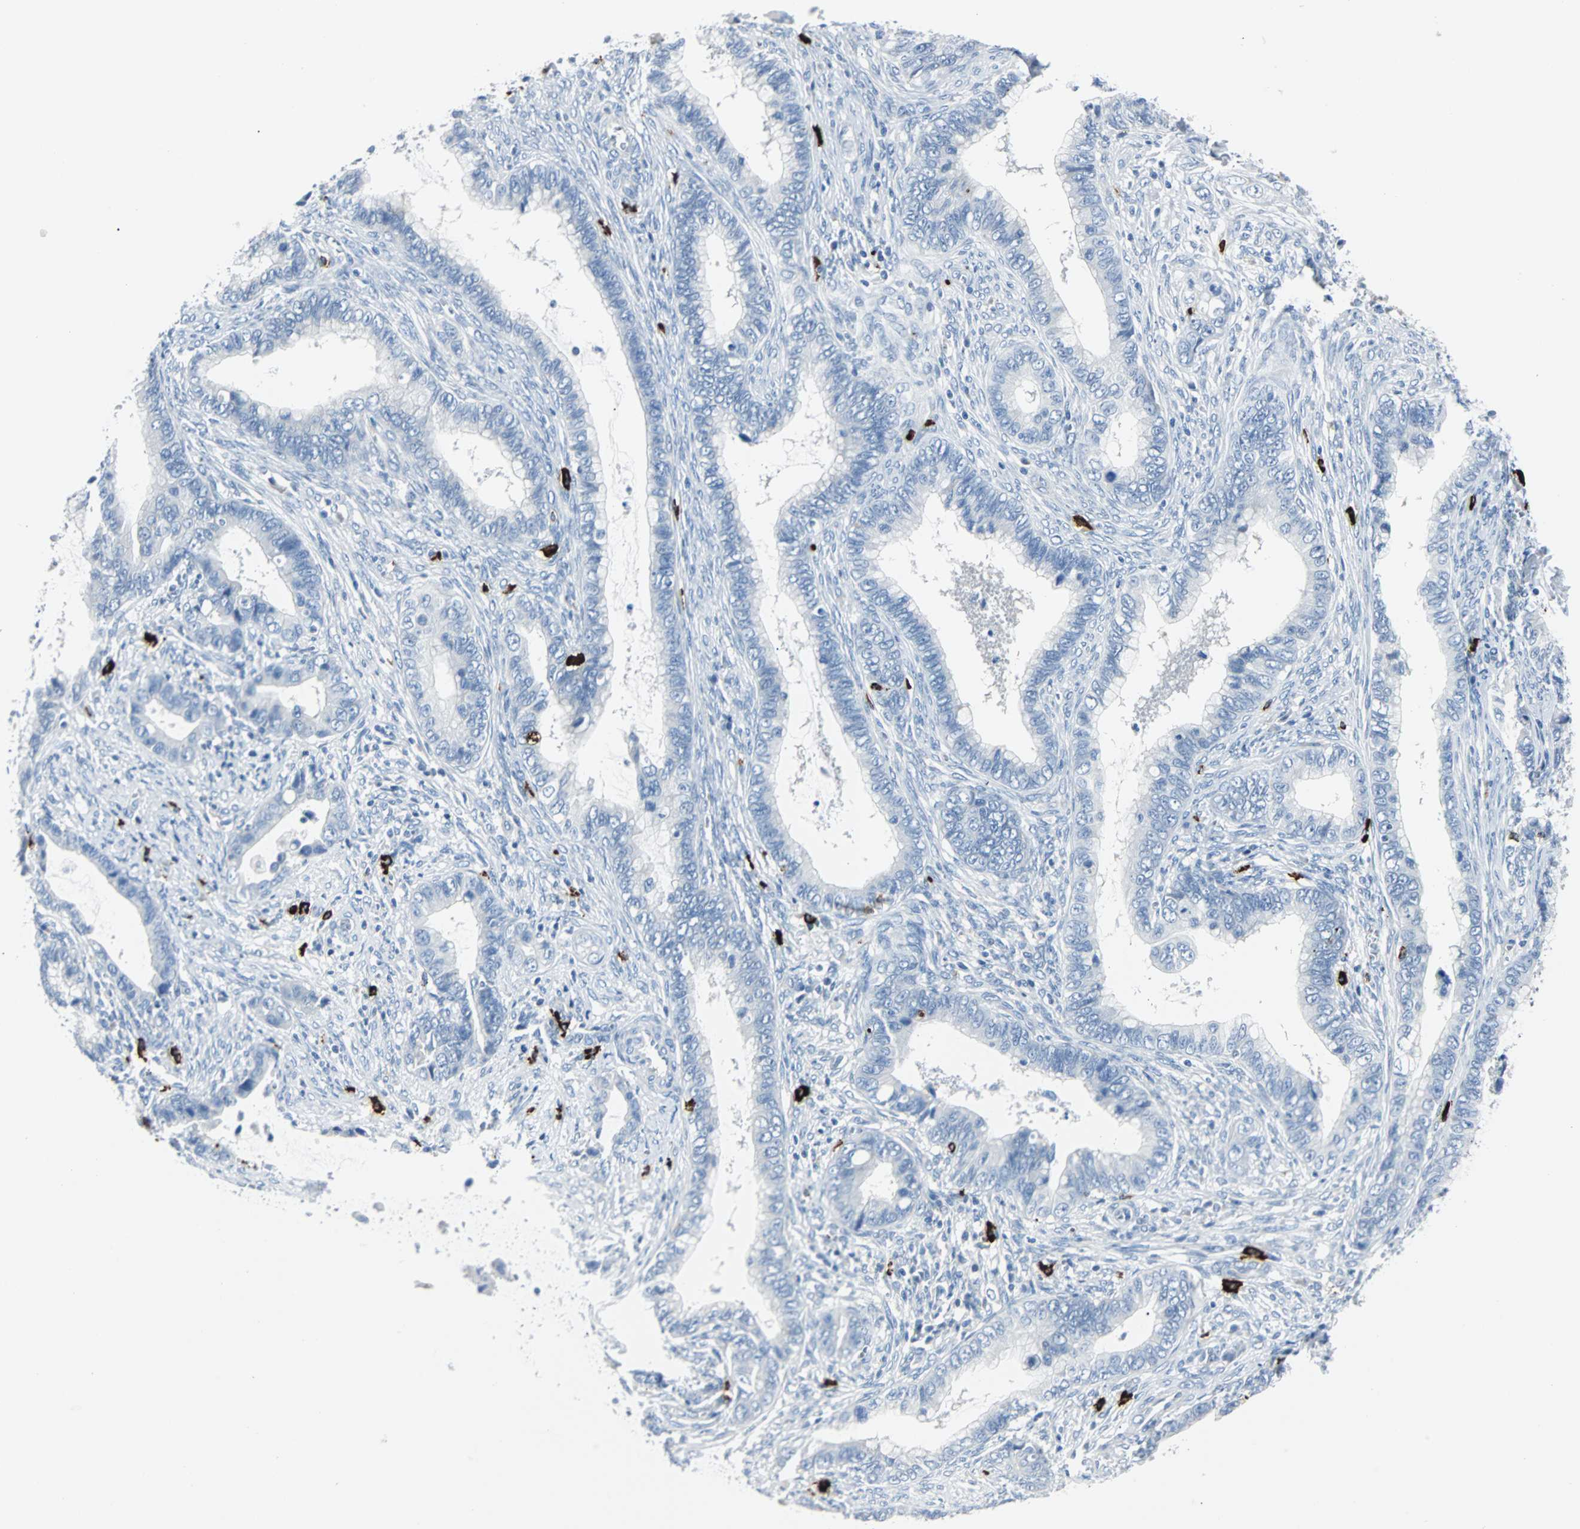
{"staining": {"intensity": "negative", "quantity": "none", "location": "none"}, "tissue": "cervical cancer", "cell_type": "Tumor cells", "image_type": "cancer", "snomed": [{"axis": "morphology", "description": "Adenocarcinoma, NOS"}, {"axis": "topography", "description": "Cervix"}], "caption": "Tumor cells are negative for brown protein staining in adenocarcinoma (cervical).", "gene": "RASA1", "patient": {"sex": "female", "age": 44}}